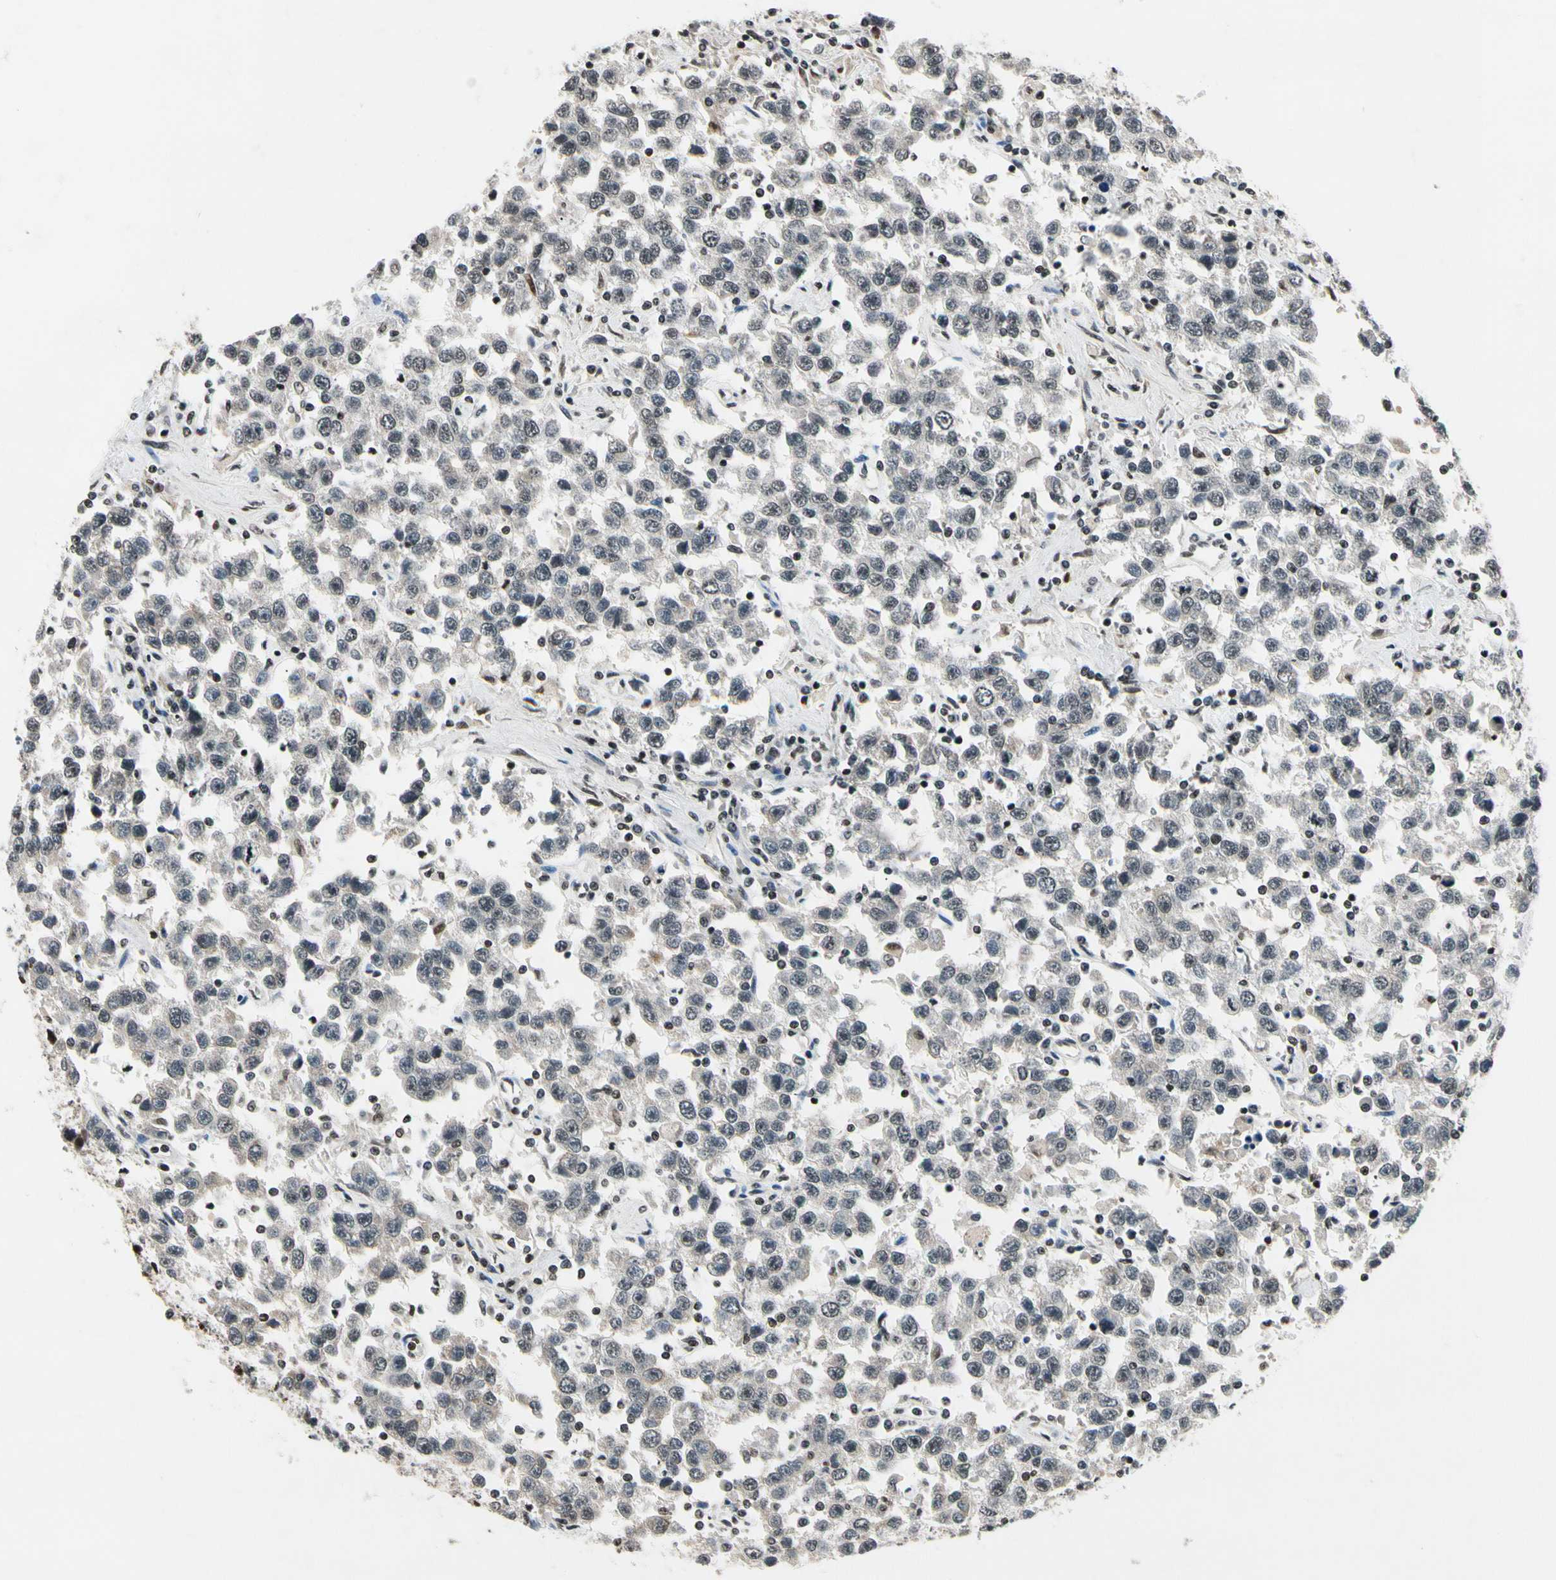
{"staining": {"intensity": "weak", "quantity": "25%-75%", "location": "nuclear"}, "tissue": "testis cancer", "cell_type": "Tumor cells", "image_type": "cancer", "snomed": [{"axis": "morphology", "description": "Seminoma, NOS"}, {"axis": "topography", "description": "Testis"}], "caption": "This is a micrograph of immunohistochemistry staining of seminoma (testis), which shows weak staining in the nuclear of tumor cells.", "gene": "RECQL", "patient": {"sex": "male", "age": 41}}